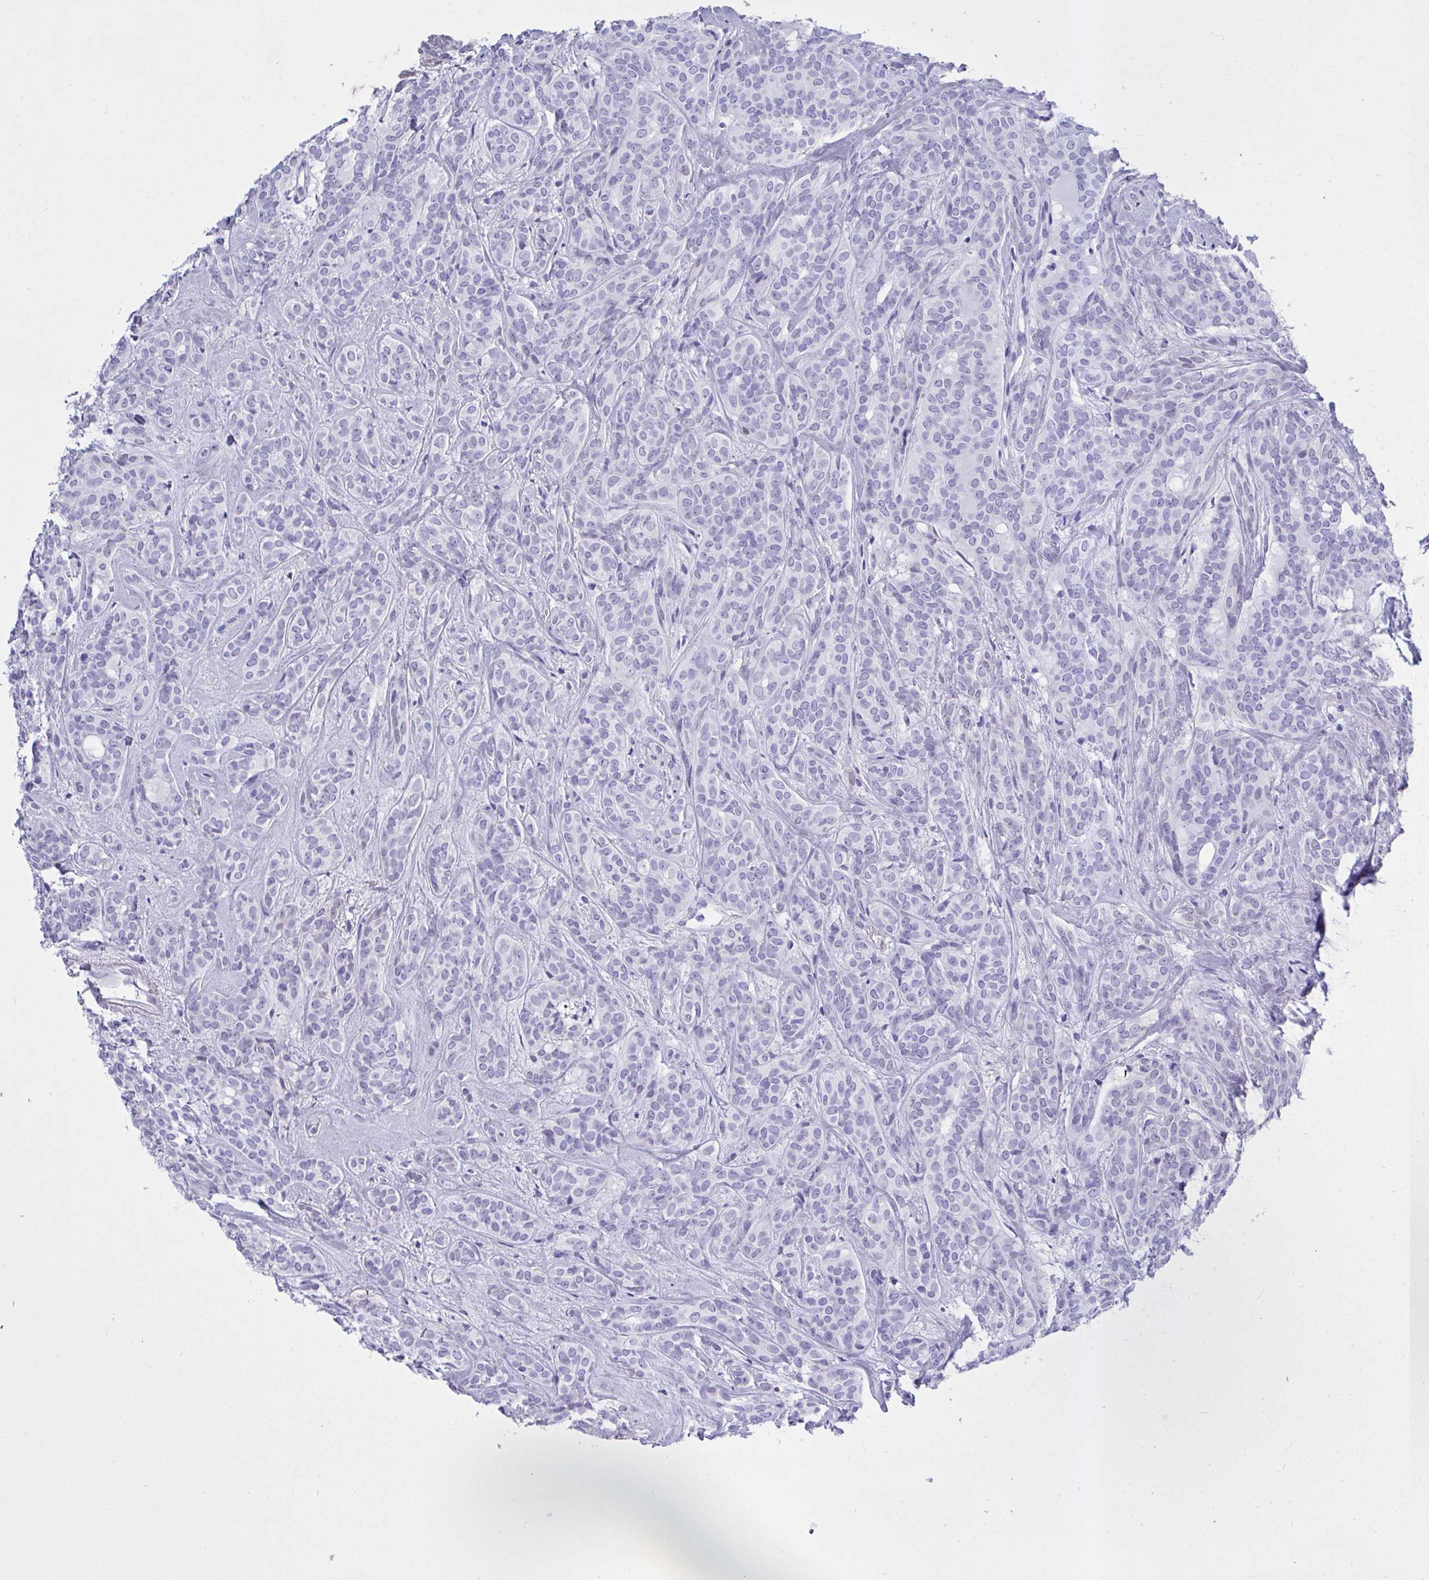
{"staining": {"intensity": "negative", "quantity": "none", "location": "none"}, "tissue": "head and neck cancer", "cell_type": "Tumor cells", "image_type": "cancer", "snomed": [{"axis": "morphology", "description": "Adenocarcinoma, NOS"}, {"axis": "topography", "description": "Head-Neck"}], "caption": "This image is of head and neck cancer (adenocarcinoma) stained with immunohistochemistry to label a protein in brown with the nuclei are counter-stained blue. There is no positivity in tumor cells.", "gene": "AKR1D1", "patient": {"sex": "female", "age": 57}}